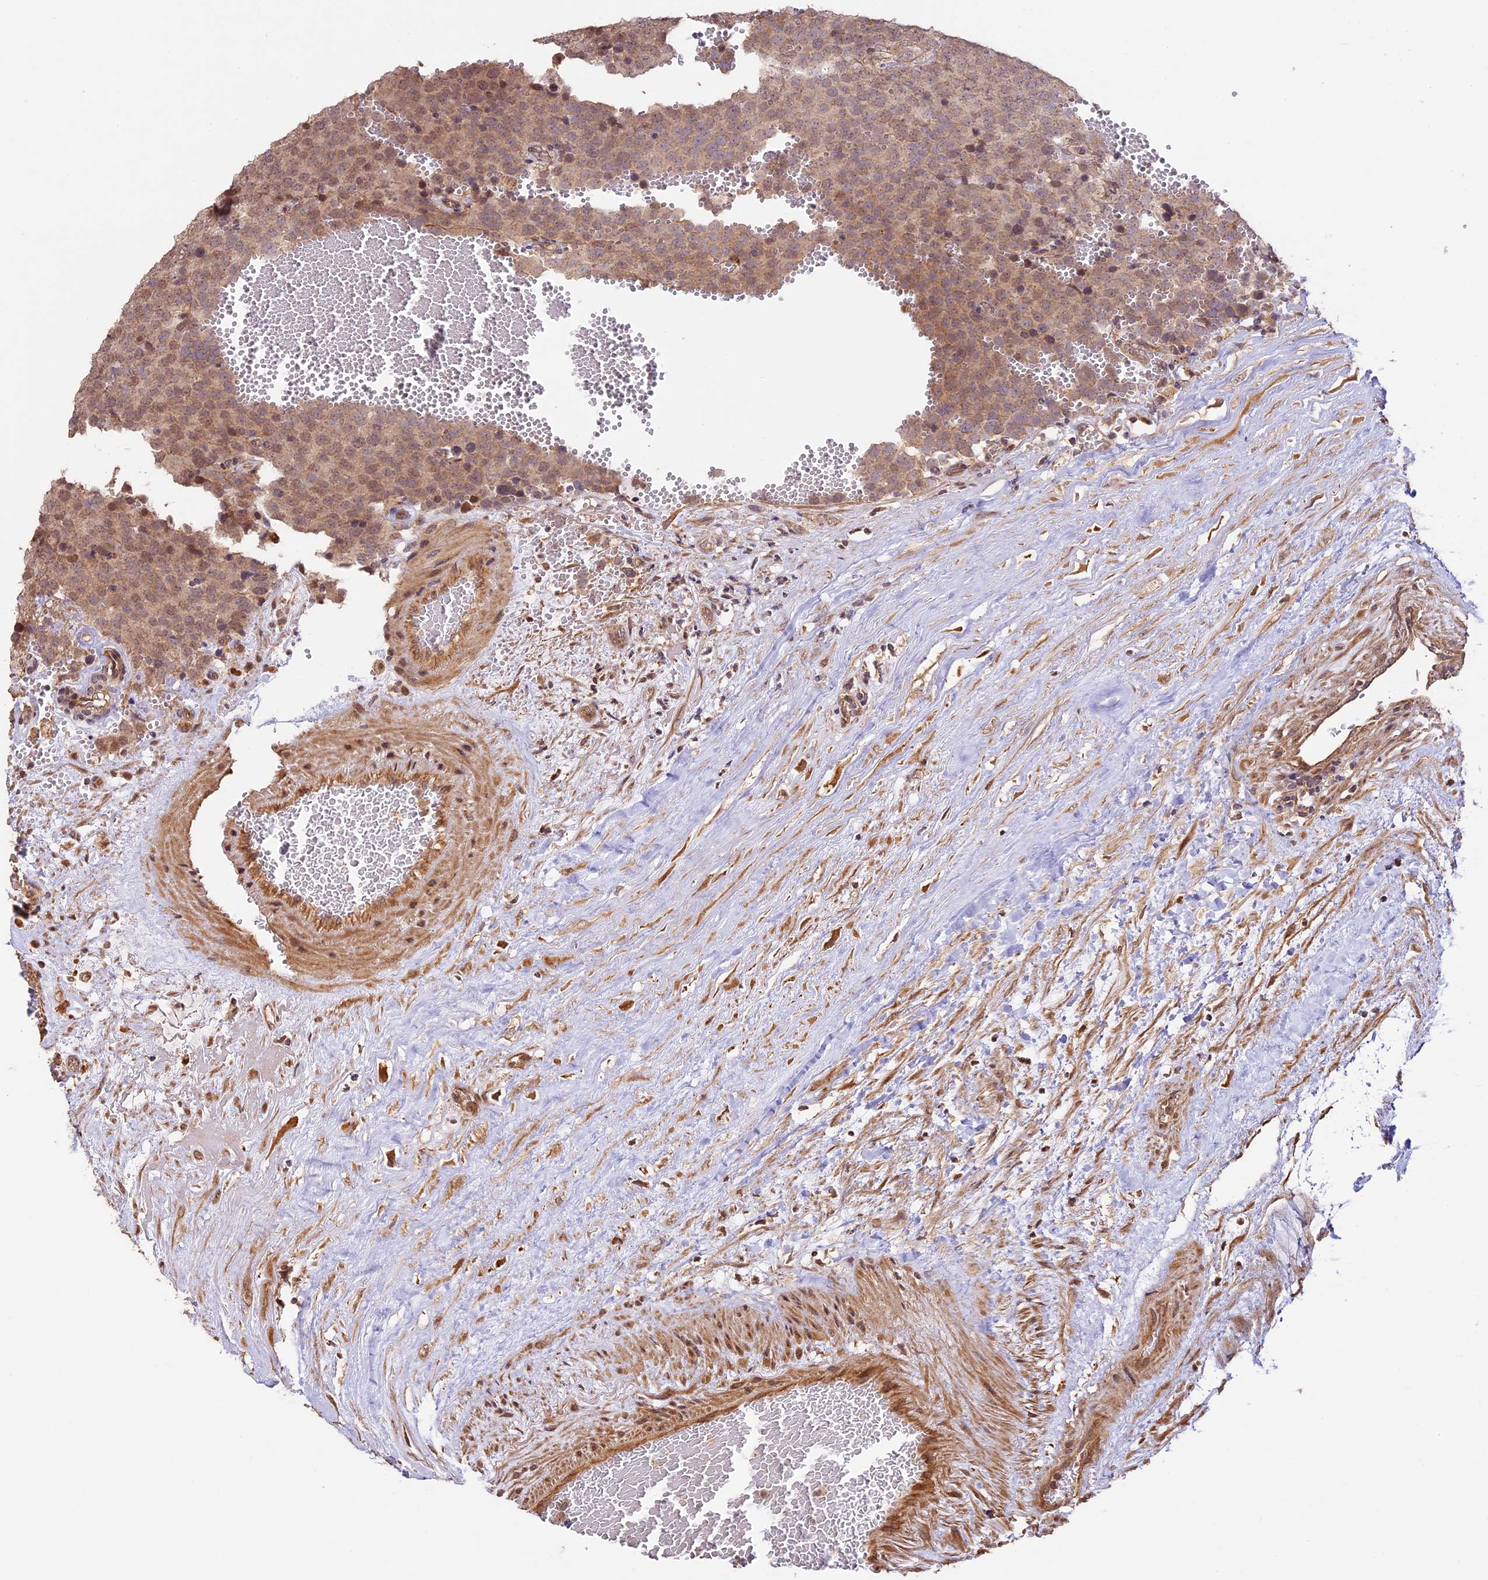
{"staining": {"intensity": "moderate", "quantity": ">75%", "location": "cytoplasmic/membranous"}, "tissue": "testis cancer", "cell_type": "Tumor cells", "image_type": "cancer", "snomed": [{"axis": "morphology", "description": "Seminoma, NOS"}, {"axis": "topography", "description": "Testis"}], "caption": "Testis cancer stained with a brown dye reveals moderate cytoplasmic/membranous positive positivity in about >75% of tumor cells.", "gene": "BCAS4", "patient": {"sex": "male", "age": 71}}